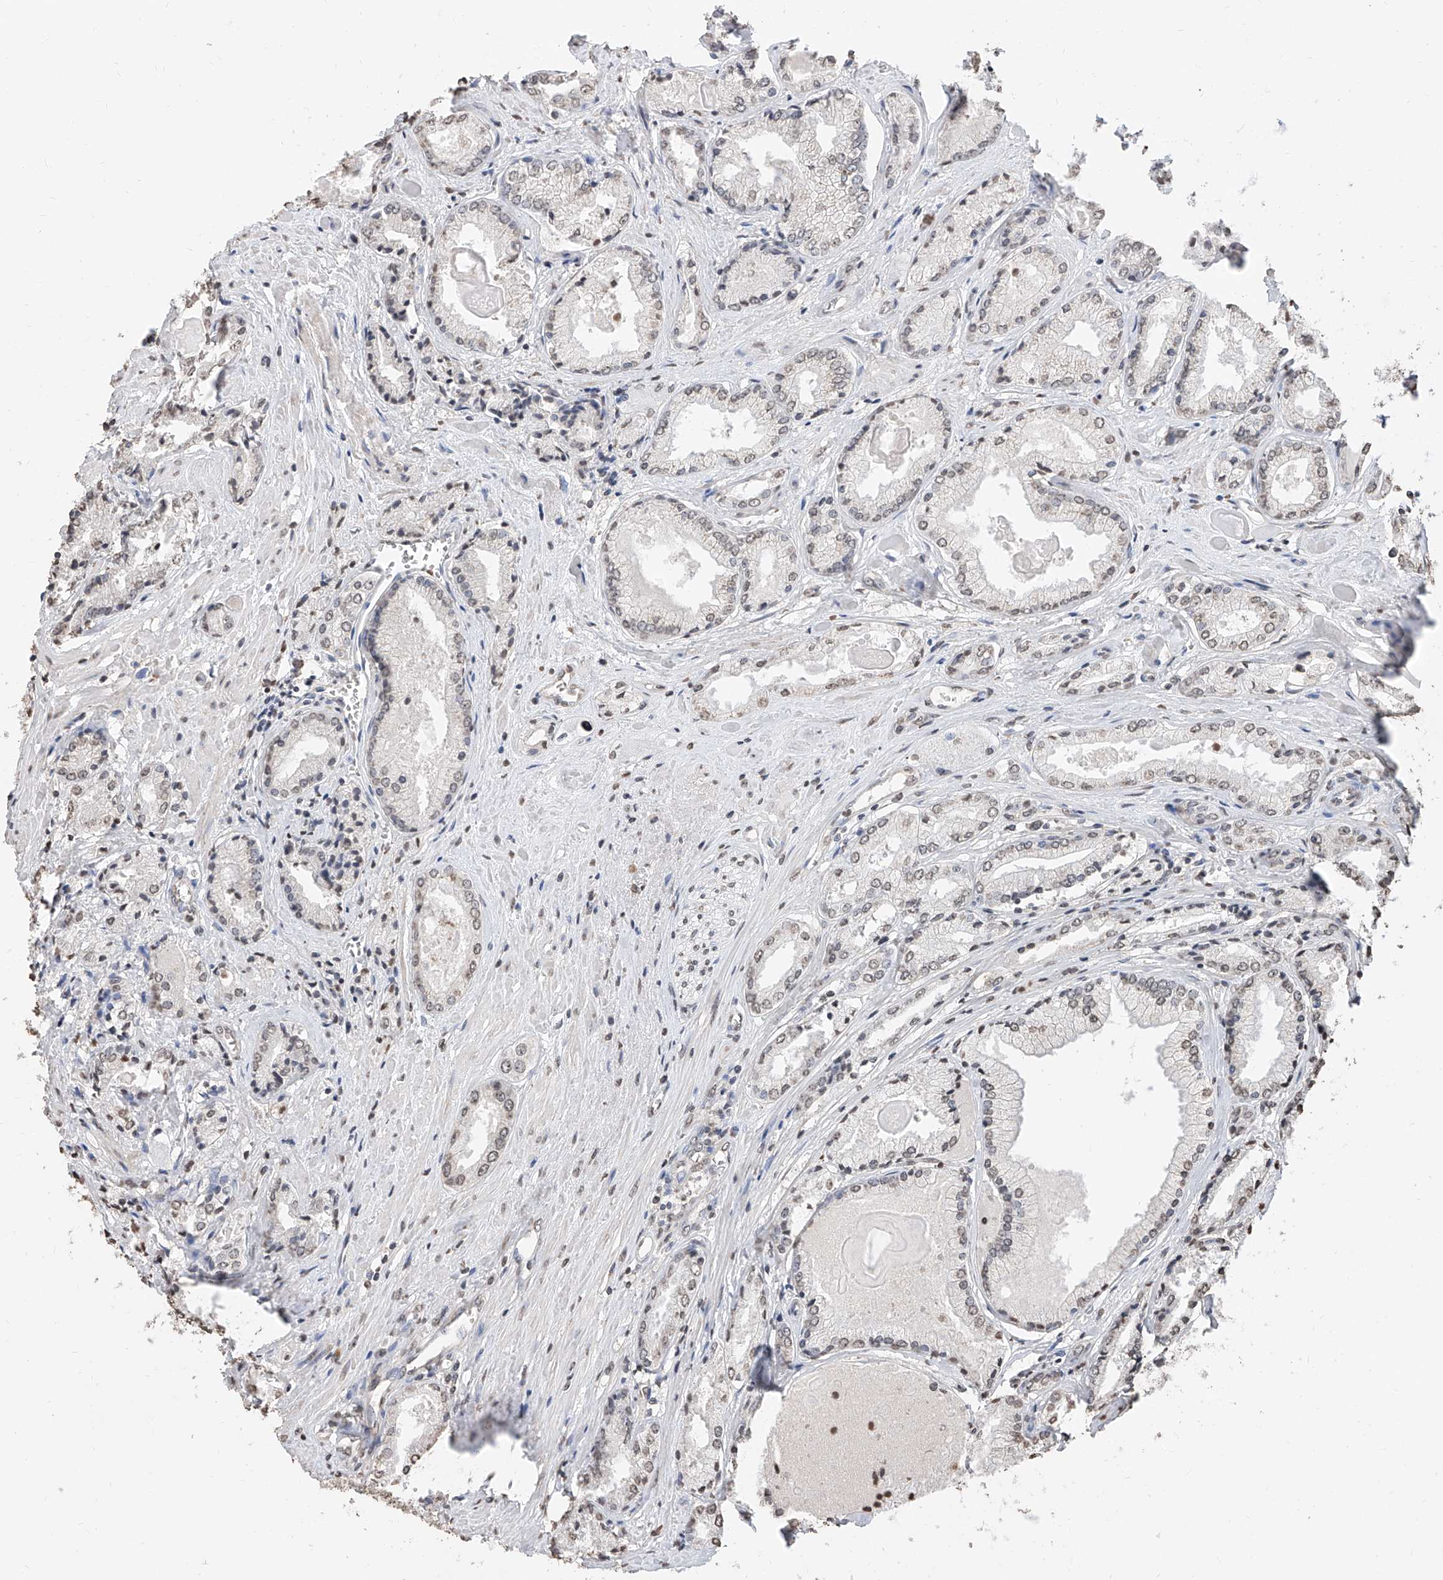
{"staining": {"intensity": "weak", "quantity": "<25%", "location": "nuclear"}, "tissue": "prostate cancer", "cell_type": "Tumor cells", "image_type": "cancer", "snomed": [{"axis": "morphology", "description": "Adenocarcinoma, Low grade"}, {"axis": "topography", "description": "Prostate"}], "caption": "Immunohistochemistry (IHC) image of neoplastic tissue: prostate low-grade adenocarcinoma stained with DAB reveals no significant protein staining in tumor cells.", "gene": "RP9", "patient": {"sex": "male", "age": 60}}